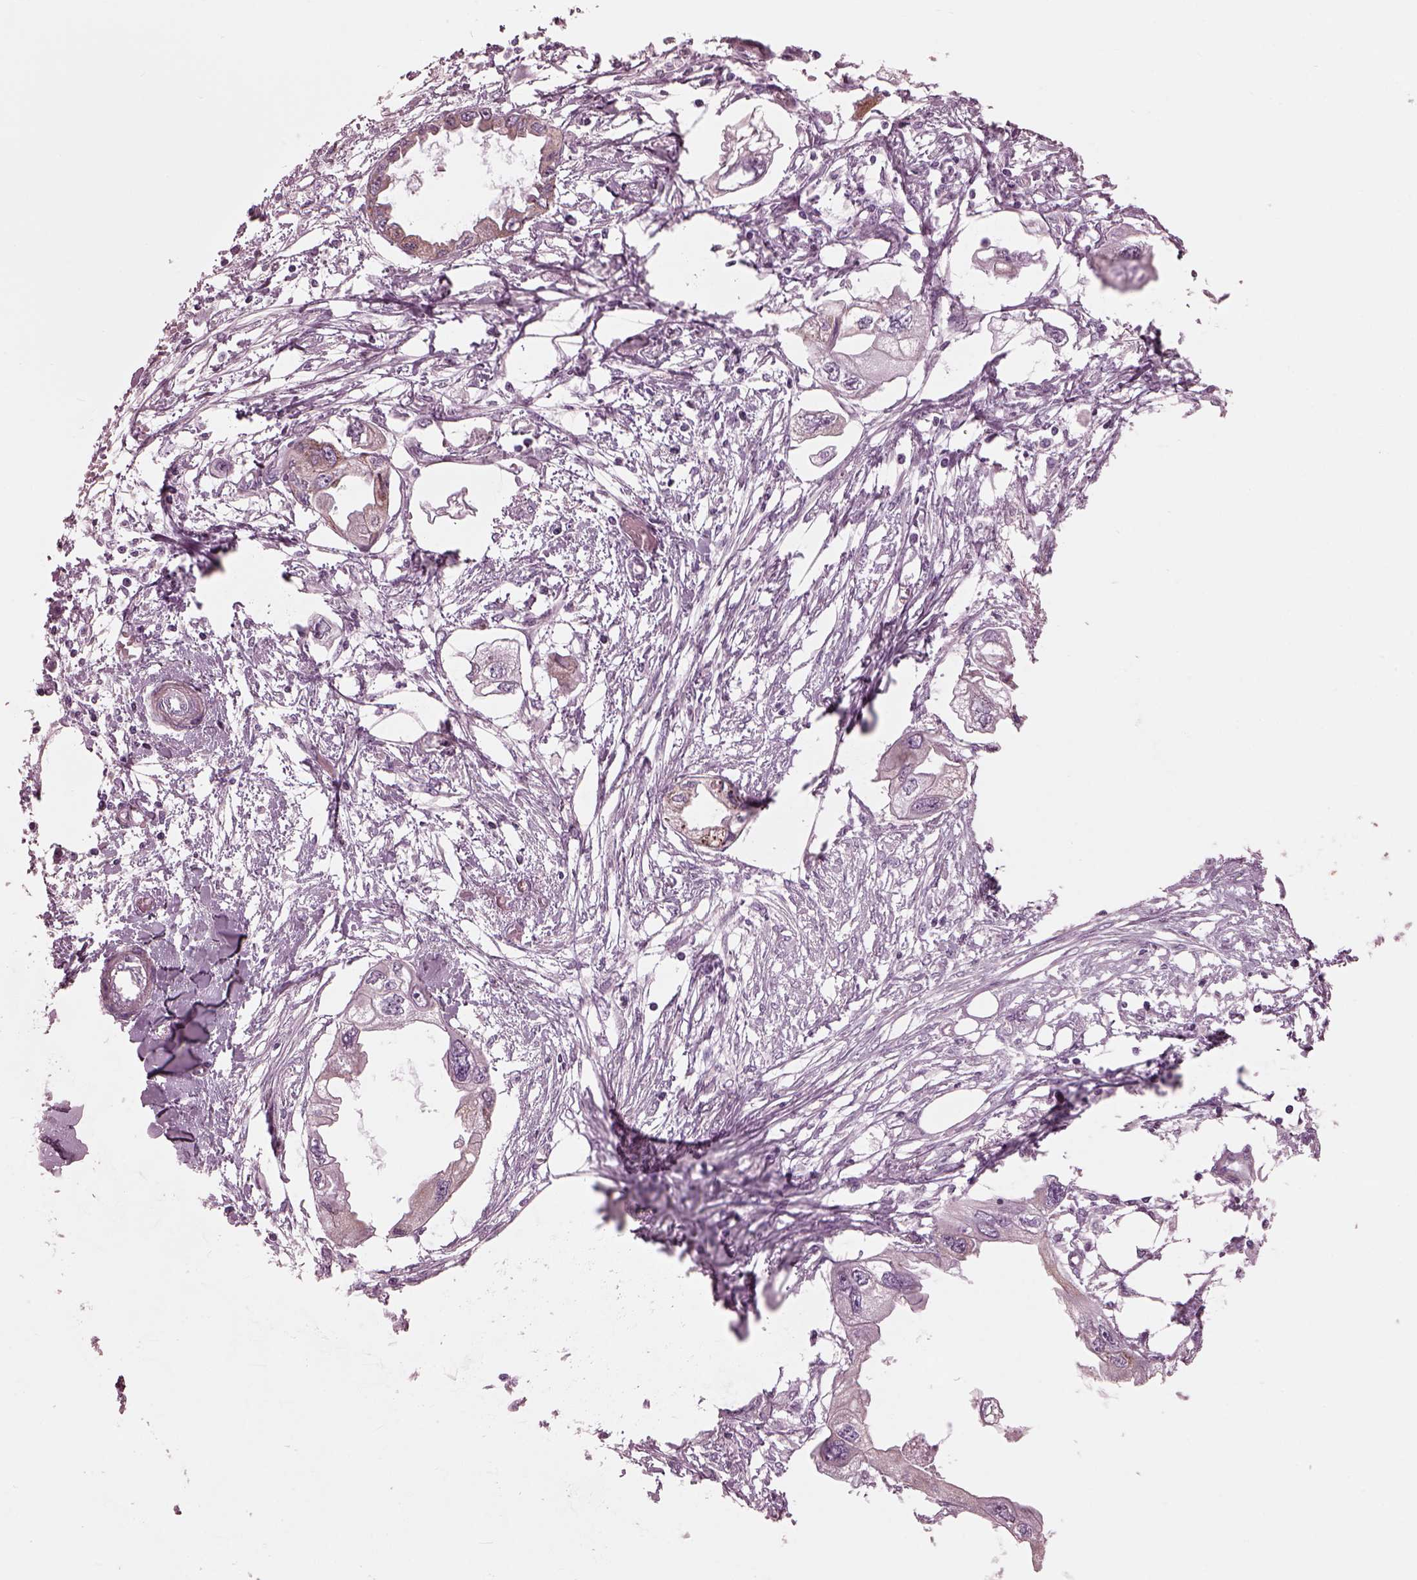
{"staining": {"intensity": "weak", "quantity": "<25%", "location": "cytoplasmic/membranous"}, "tissue": "endometrial cancer", "cell_type": "Tumor cells", "image_type": "cancer", "snomed": [{"axis": "morphology", "description": "Adenocarcinoma, NOS"}, {"axis": "morphology", "description": "Adenocarcinoma, metastatic, NOS"}, {"axis": "topography", "description": "Adipose tissue"}, {"axis": "topography", "description": "Endometrium"}], "caption": "Tumor cells show no significant staining in endometrial cancer.", "gene": "BFSP1", "patient": {"sex": "female", "age": 67}}